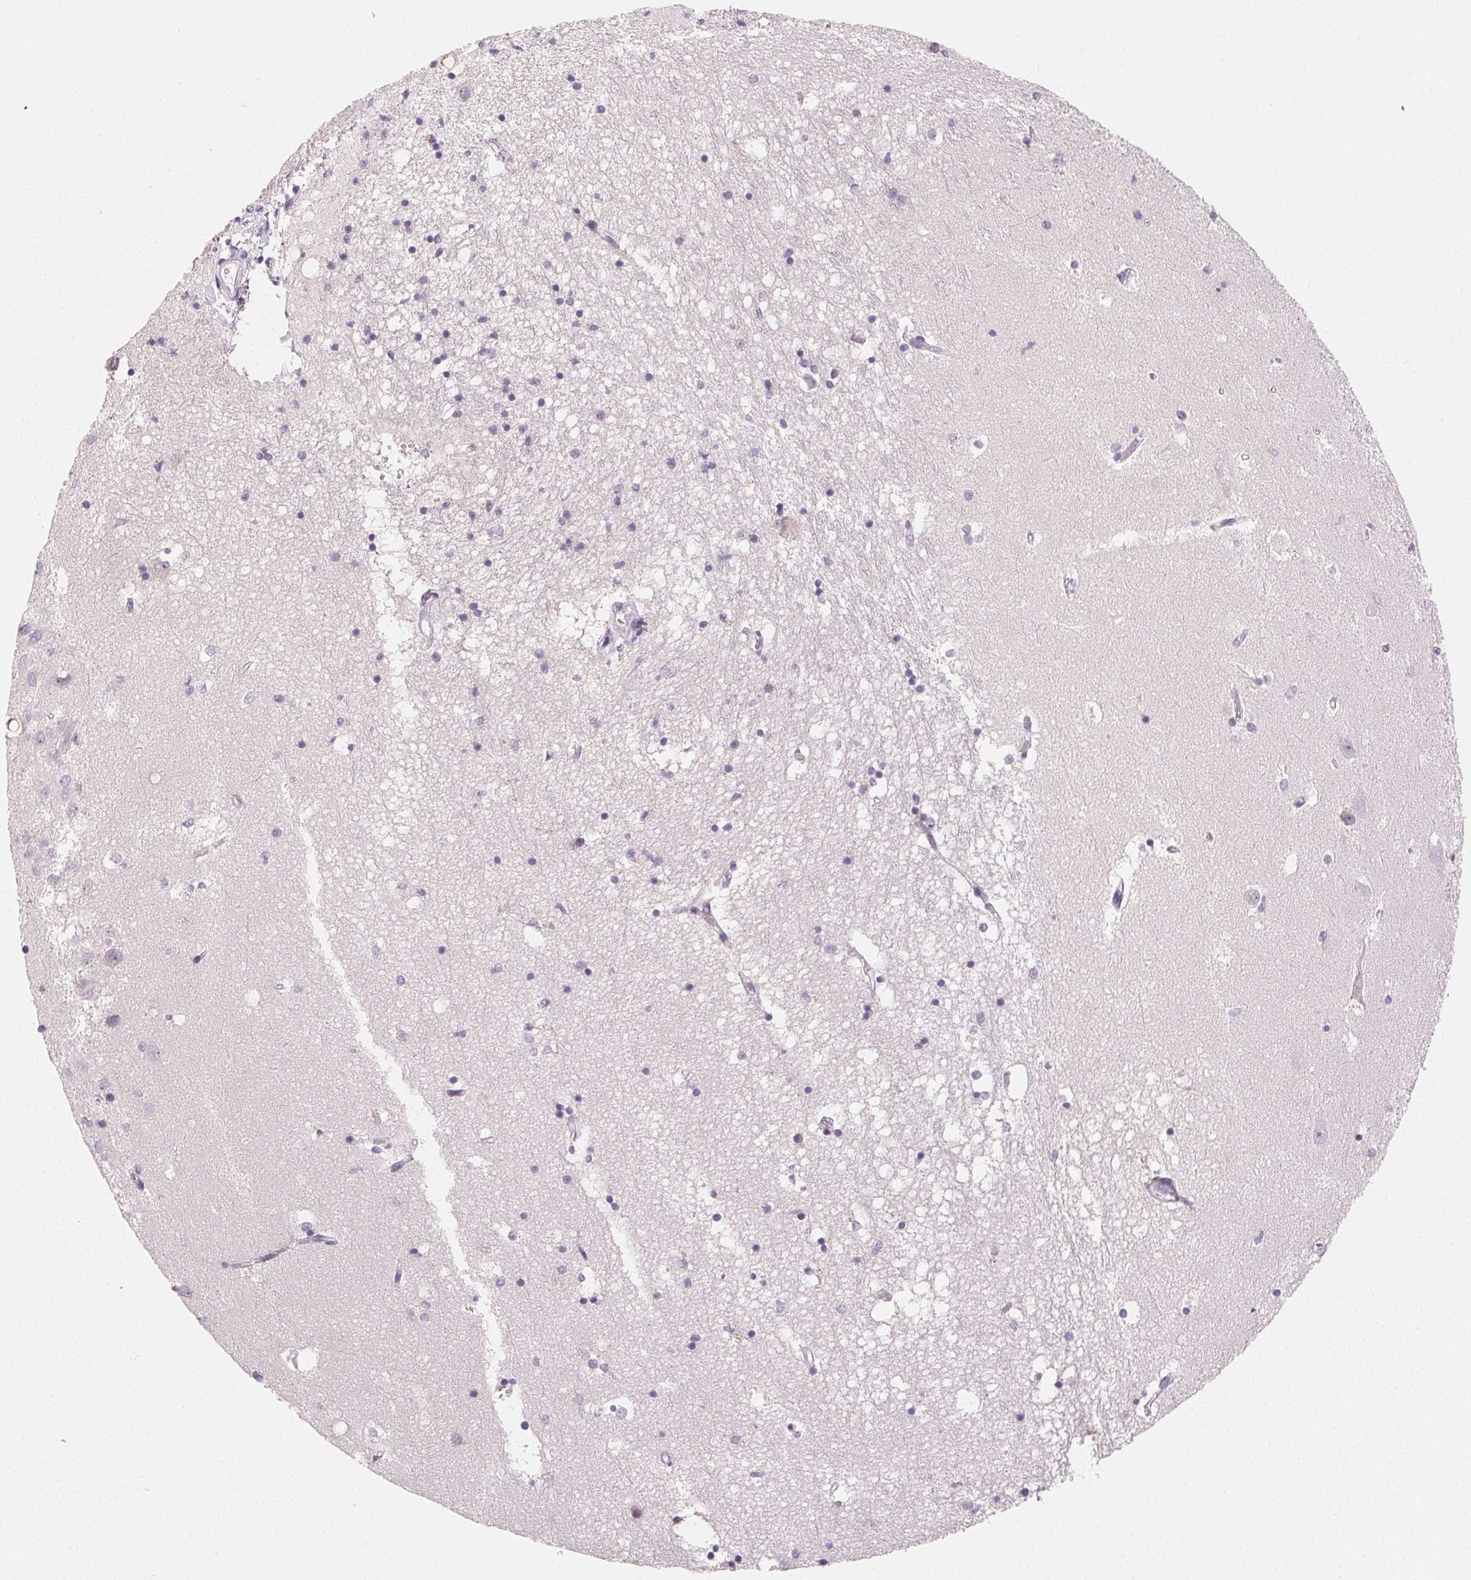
{"staining": {"intensity": "negative", "quantity": "none", "location": "none"}, "tissue": "hippocampus", "cell_type": "Glial cells", "image_type": "normal", "snomed": [{"axis": "morphology", "description": "Normal tissue, NOS"}, {"axis": "topography", "description": "Hippocampus"}], "caption": "Immunohistochemical staining of unremarkable hippocampus displays no significant staining in glial cells.", "gene": "MYBL1", "patient": {"sex": "male", "age": 58}}